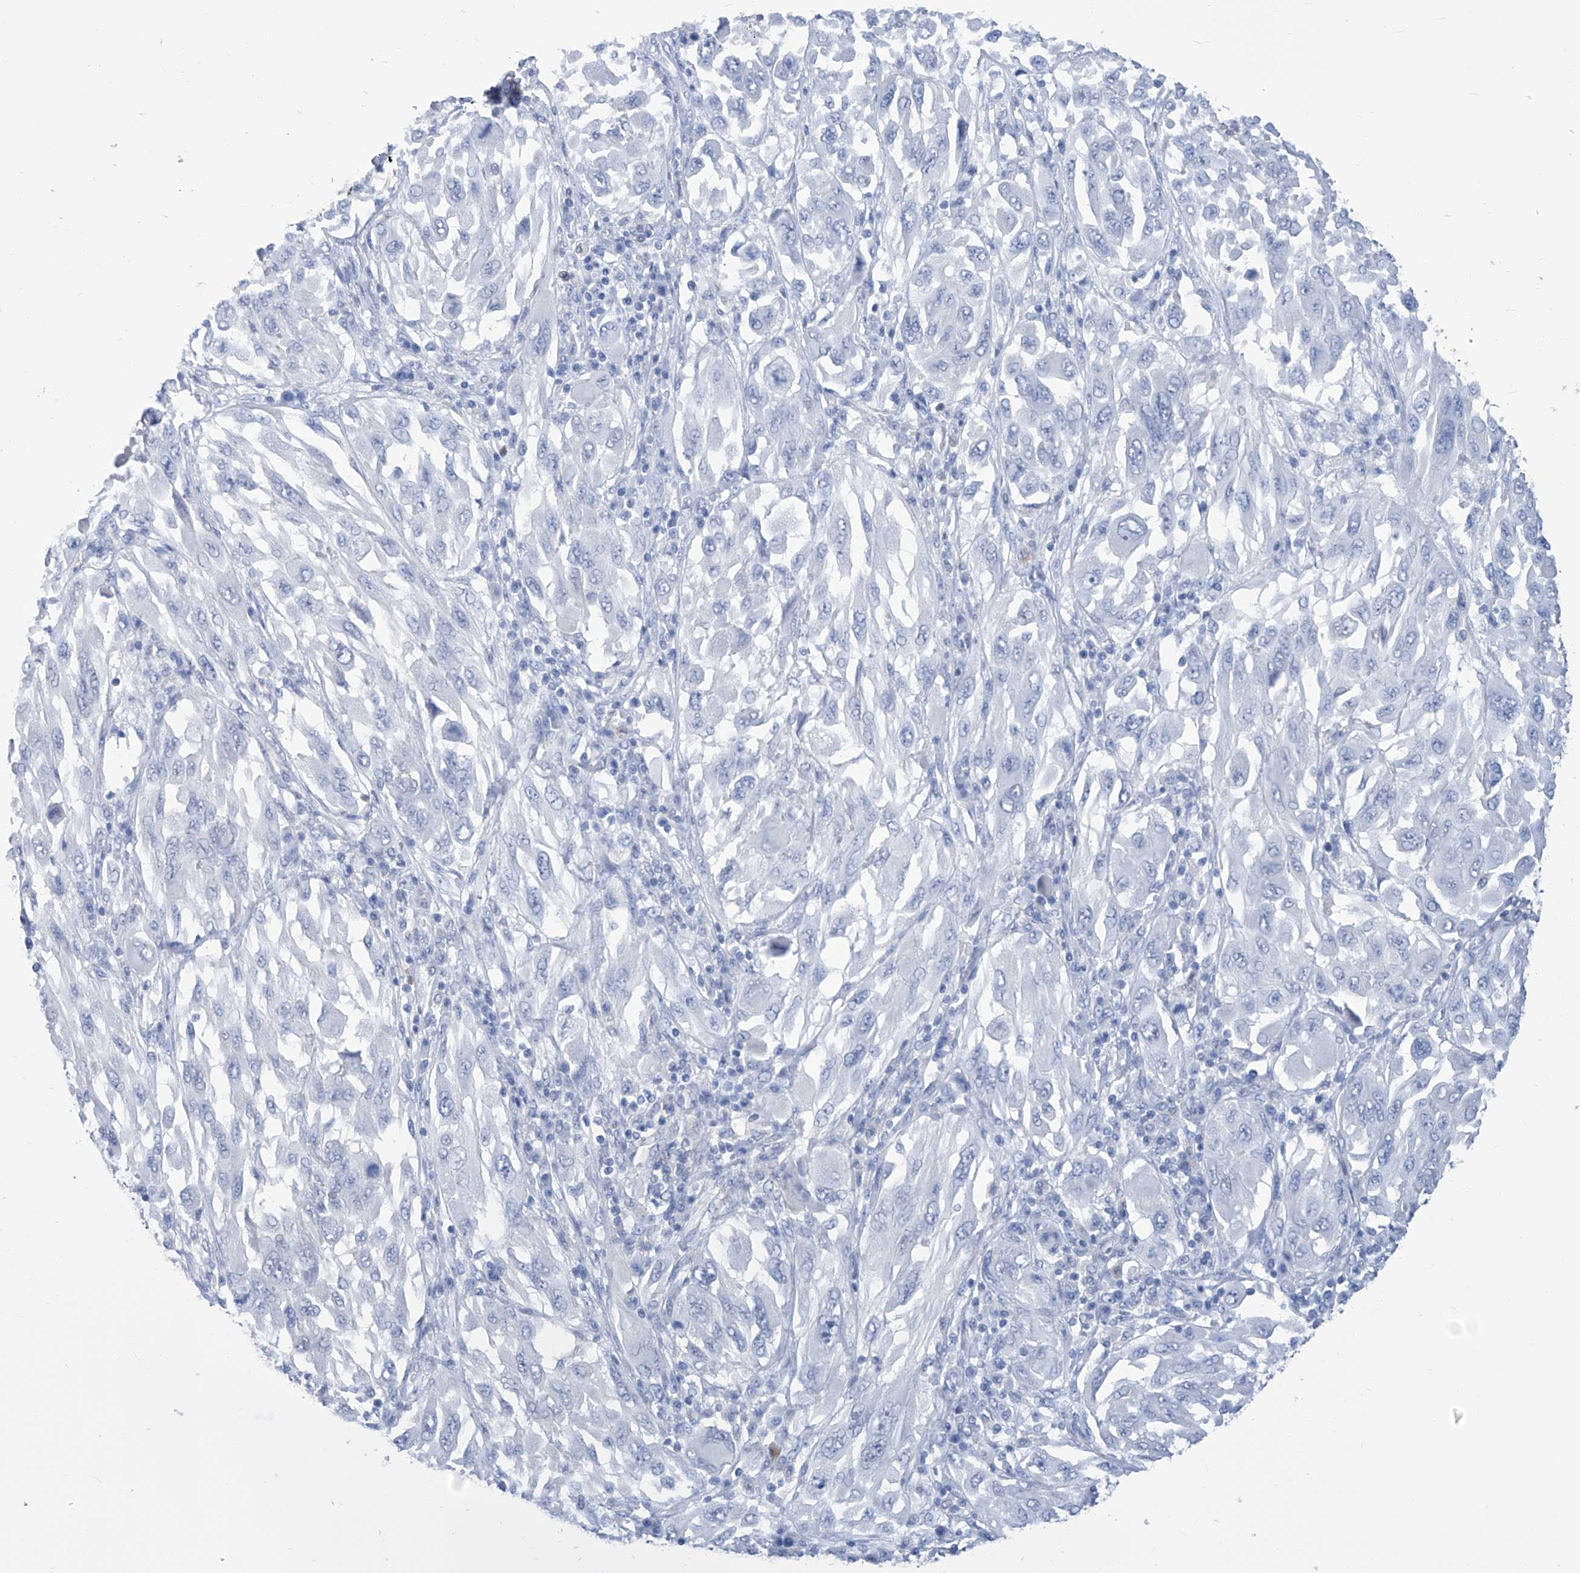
{"staining": {"intensity": "negative", "quantity": "none", "location": "none"}, "tissue": "melanoma", "cell_type": "Tumor cells", "image_type": "cancer", "snomed": [{"axis": "morphology", "description": "Malignant melanoma, NOS"}, {"axis": "topography", "description": "Skin"}], "caption": "Histopathology image shows no protein expression in tumor cells of melanoma tissue.", "gene": "IMPA2", "patient": {"sex": "female", "age": 91}}